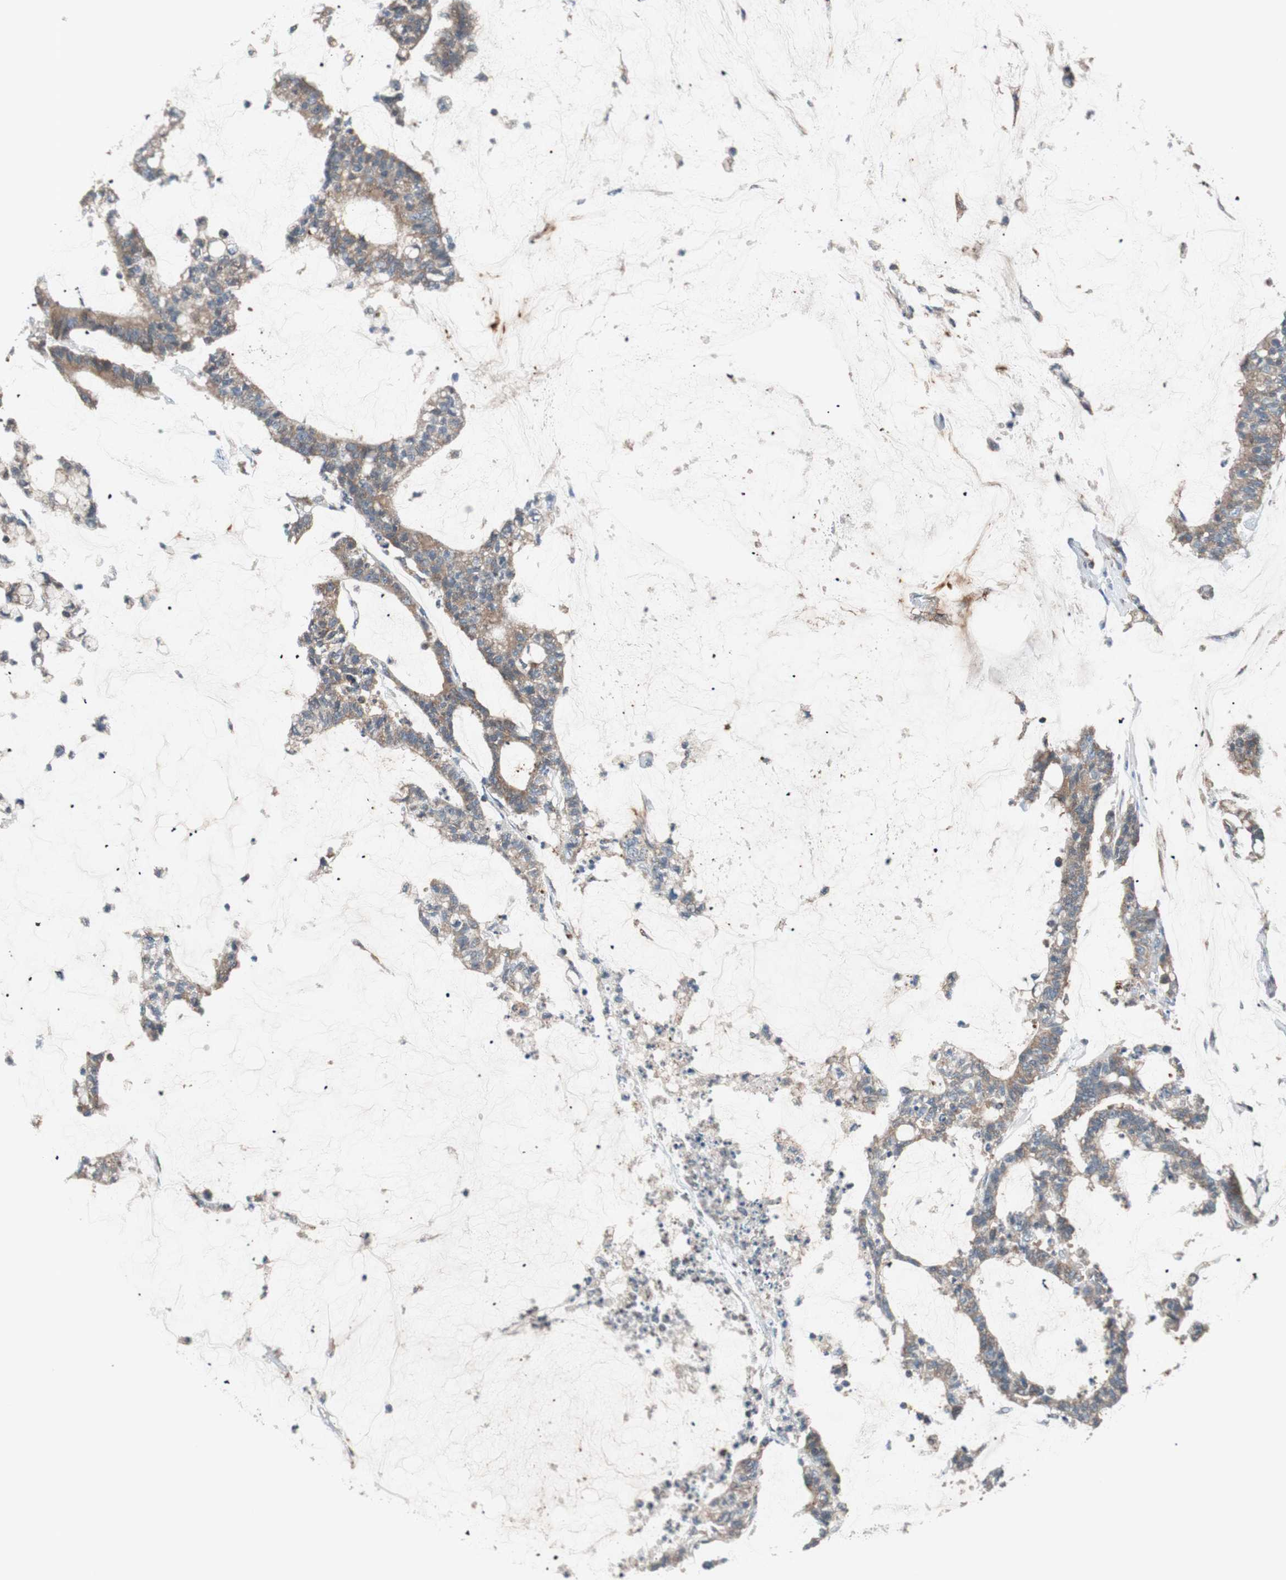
{"staining": {"intensity": "moderate", "quantity": ">75%", "location": "cytoplasmic/membranous"}, "tissue": "colorectal cancer", "cell_type": "Tumor cells", "image_type": "cancer", "snomed": [{"axis": "morphology", "description": "Adenocarcinoma, NOS"}, {"axis": "topography", "description": "Colon"}], "caption": "Immunohistochemical staining of colorectal adenocarcinoma exhibits medium levels of moderate cytoplasmic/membranous protein positivity in about >75% of tumor cells.", "gene": "HPN", "patient": {"sex": "female", "age": 84}}